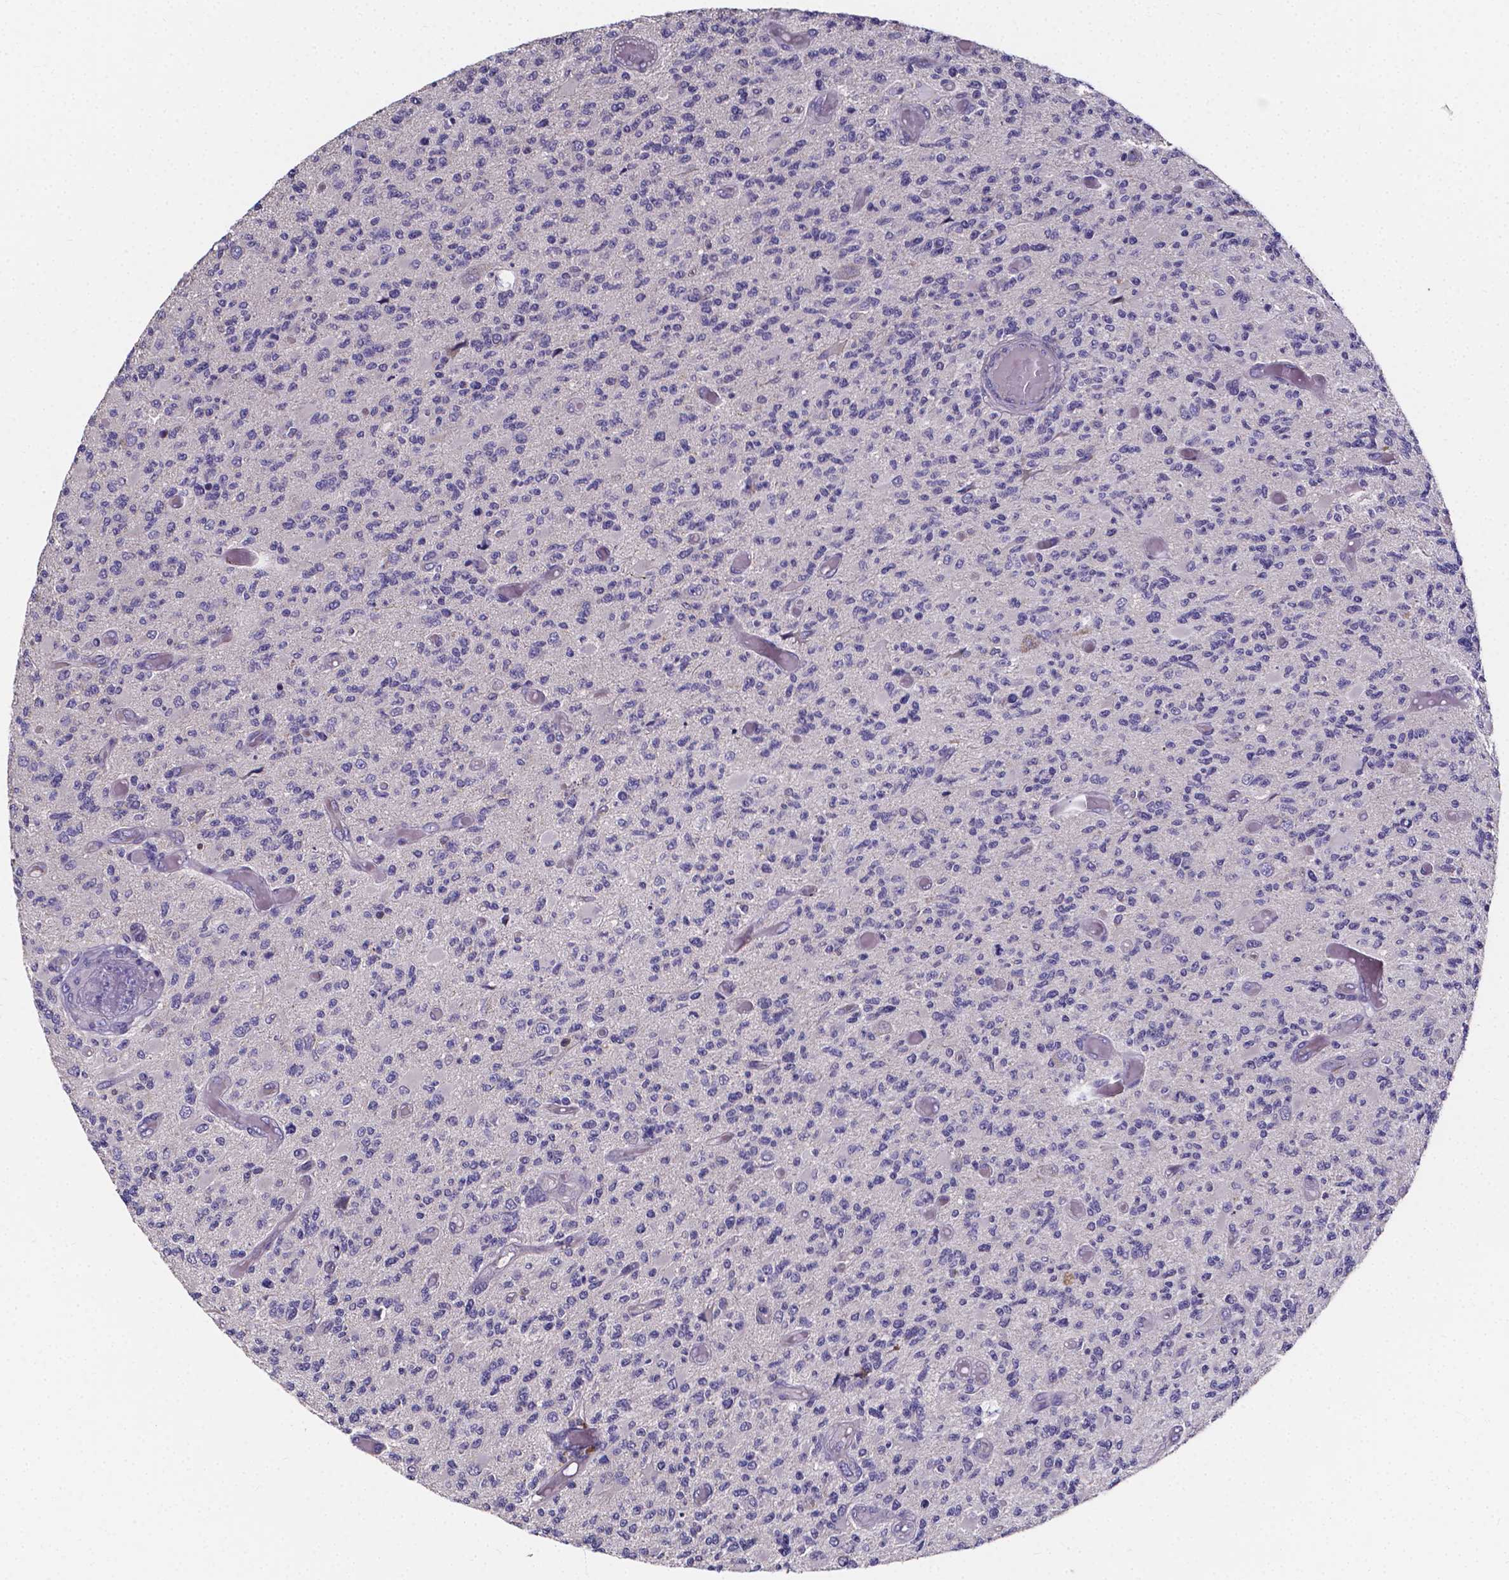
{"staining": {"intensity": "negative", "quantity": "none", "location": "none"}, "tissue": "glioma", "cell_type": "Tumor cells", "image_type": "cancer", "snomed": [{"axis": "morphology", "description": "Glioma, malignant, High grade"}, {"axis": "topography", "description": "Brain"}], "caption": "Immunohistochemistry of human glioma demonstrates no positivity in tumor cells.", "gene": "THEMIS", "patient": {"sex": "female", "age": 63}}